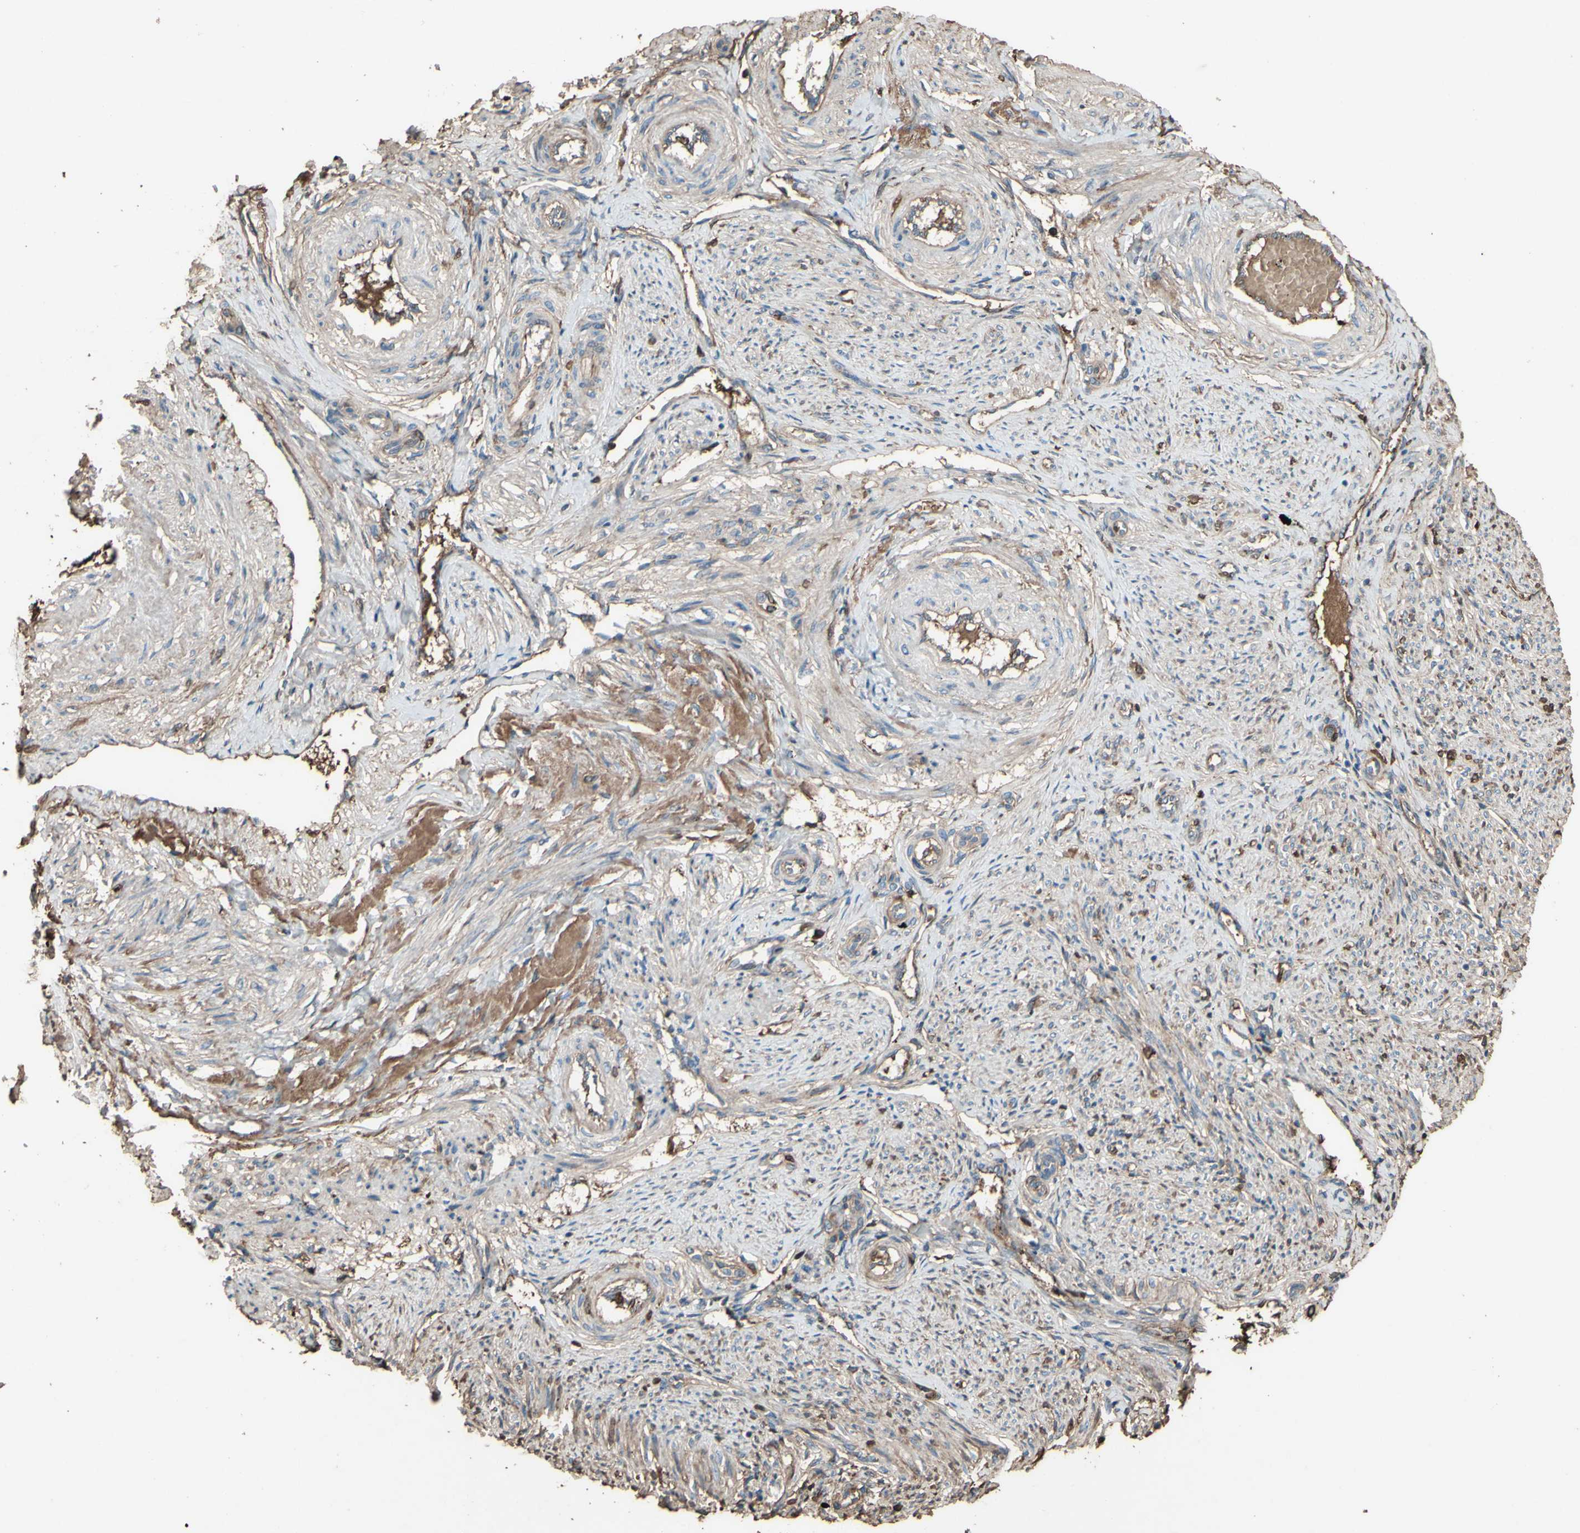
{"staining": {"intensity": "moderate", "quantity": "25%-75%", "location": "cytoplasmic/membranous"}, "tissue": "endometrium", "cell_type": "Cells in endometrial stroma", "image_type": "normal", "snomed": [{"axis": "morphology", "description": "Normal tissue, NOS"}, {"axis": "topography", "description": "Endometrium"}], "caption": "Immunohistochemical staining of normal endometrium shows medium levels of moderate cytoplasmic/membranous positivity in approximately 25%-75% of cells in endometrial stroma.", "gene": "PTGDS", "patient": {"sex": "female", "age": 42}}